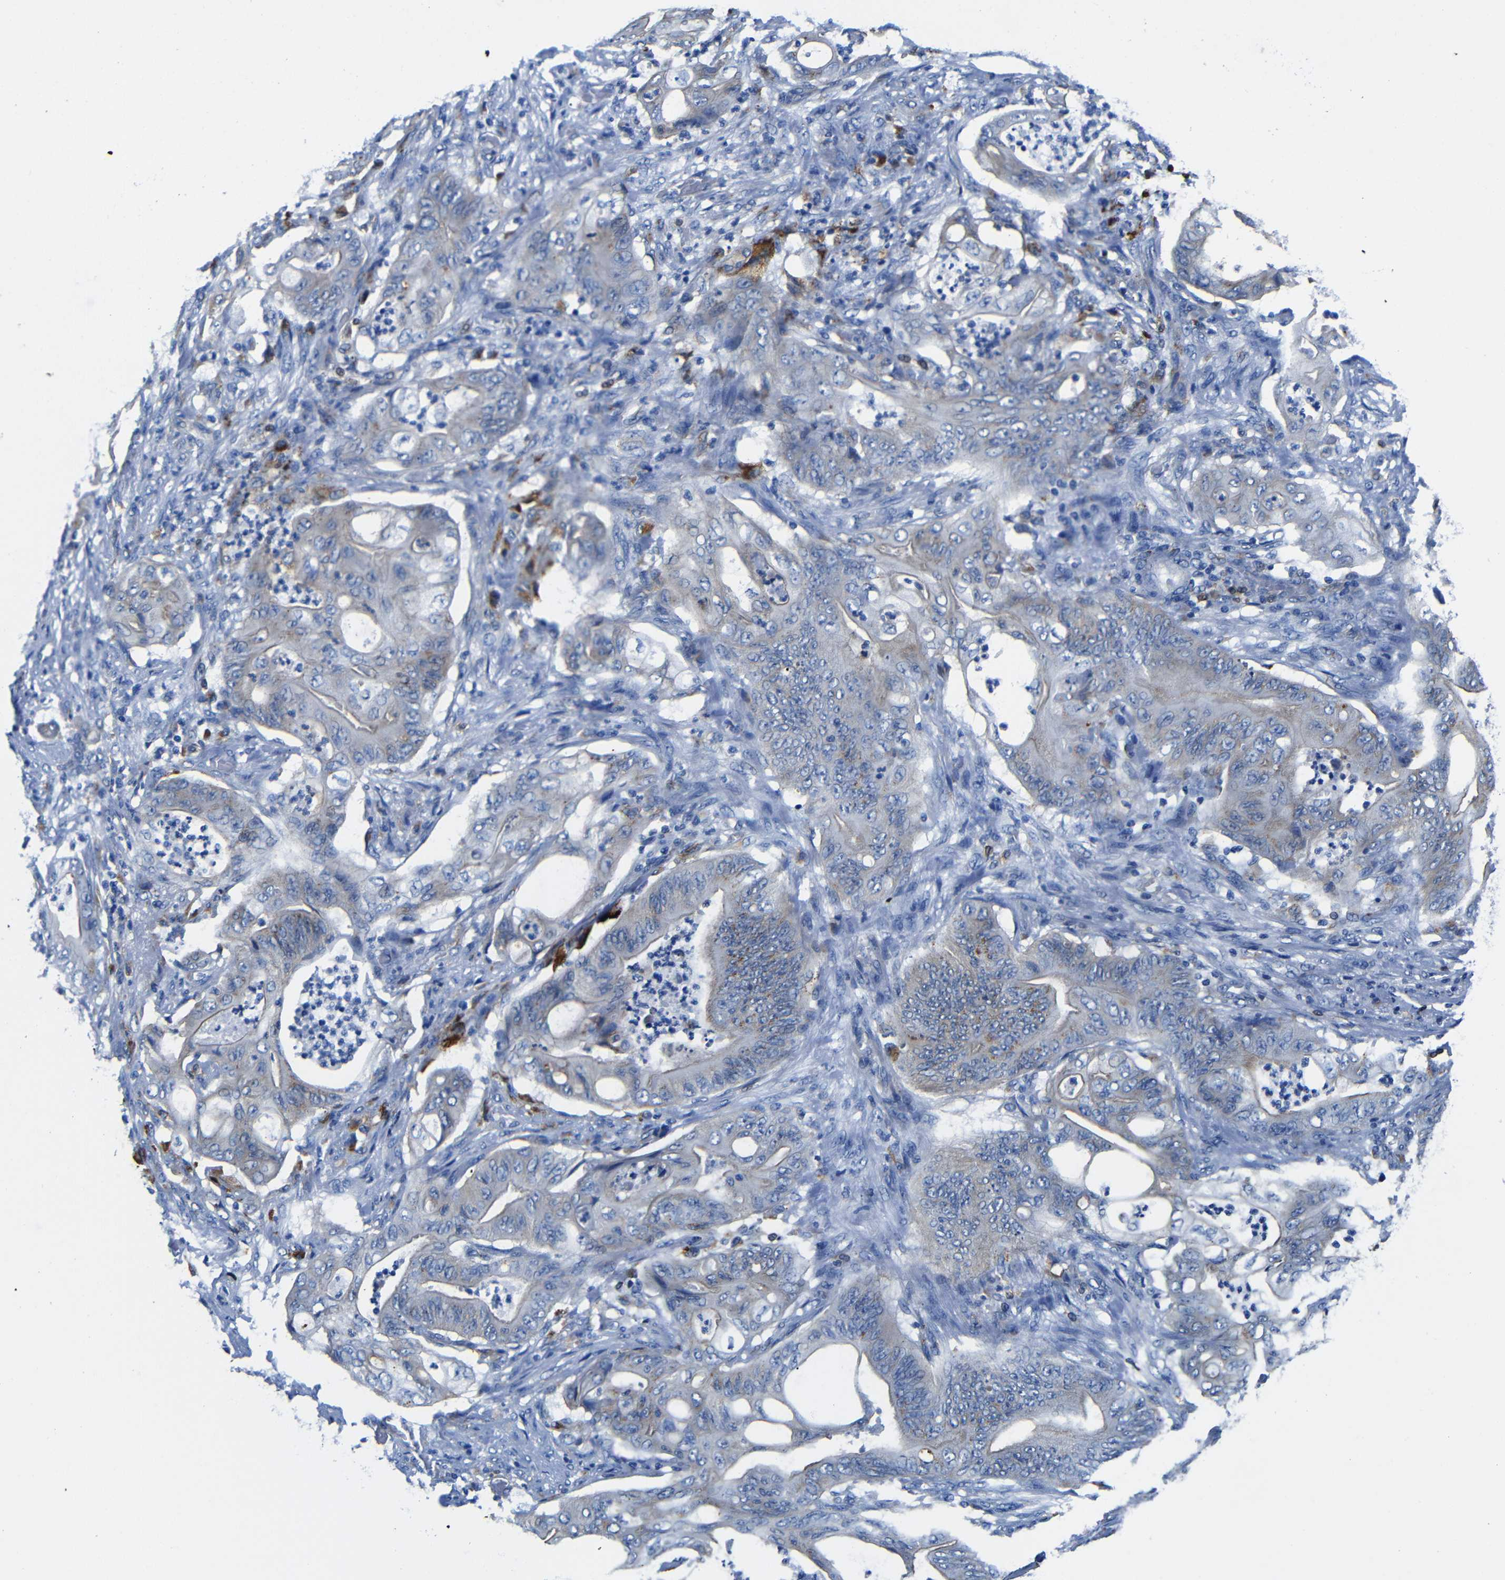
{"staining": {"intensity": "weak", "quantity": "<25%", "location": "cytoplasmic/membranous"}, "tissue": "stomach cancer", "cell_type": "Tumor cells", "image_type": "cancer", "snomed": [{"axis": "morphology", "description": "Adenocarcinoma, NOS"}, {"axis": "topography", "description": "Stomach"}], "caption": "This is a micrograph of immunohistochemistry staining of stomach adenocarcinoma, which shows no positivity in tumor cells.", "gene": "GIMAP2", "patient": {"sex": "female", "age": 73}}